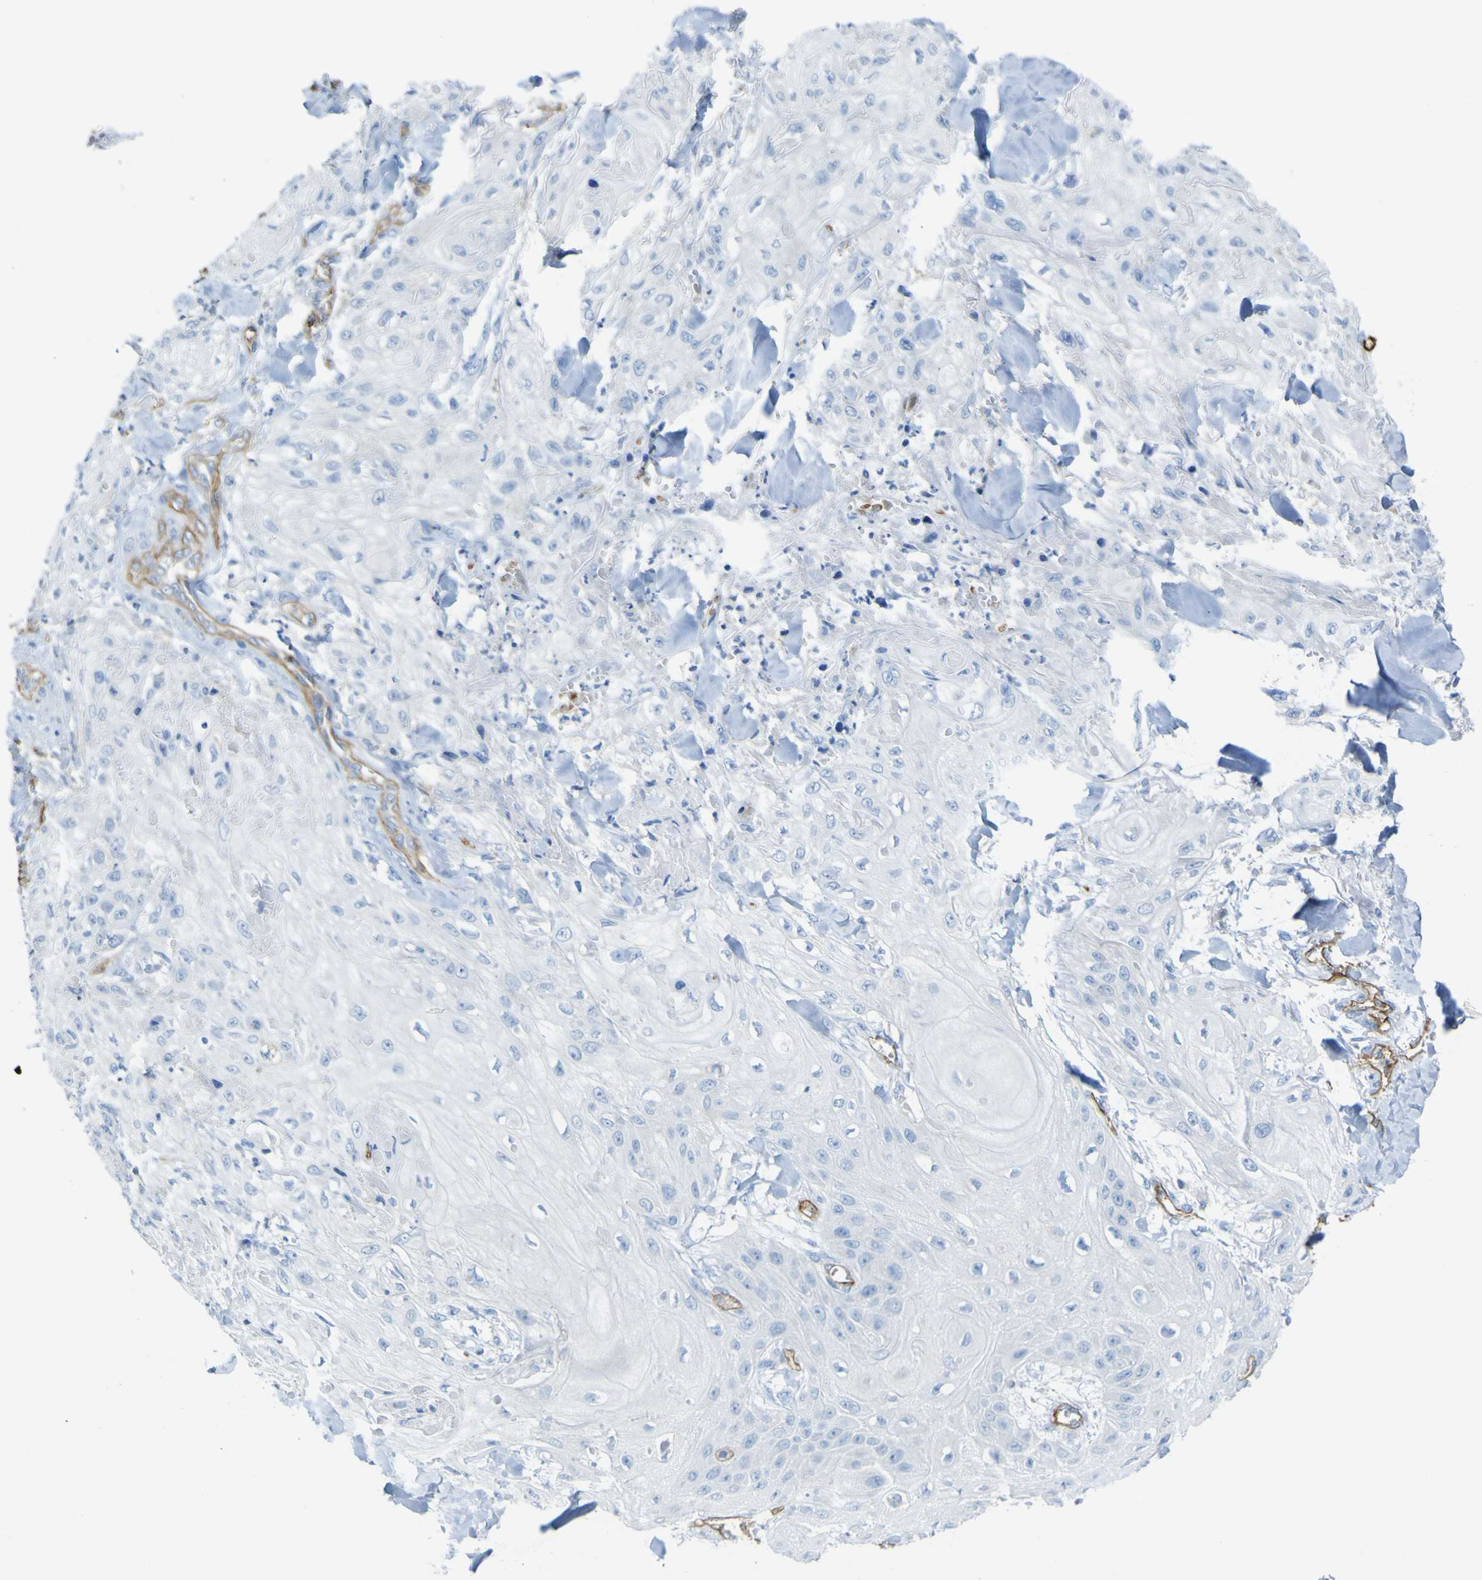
{"staining": {"intensity": "negative", "quantity": "none", "location": "none"}, "tissue": "skin cancer", "cell_type": "Tumor cells", "image_type": "cancer", "snomed": [{"axis": "morphology", "description": "Squamous cell carcinoma, NOS"}, {"axis": "topography", "description": "Skin"}], "caption": "A micrograph of human squamous cell carcinoma (skin) is negative for staining in tumor cells. (DAB IHC visualized using brightfield microscopy, high magnification).", "gene": "CD93", "patient": {"sex": "male", "age": 74}}